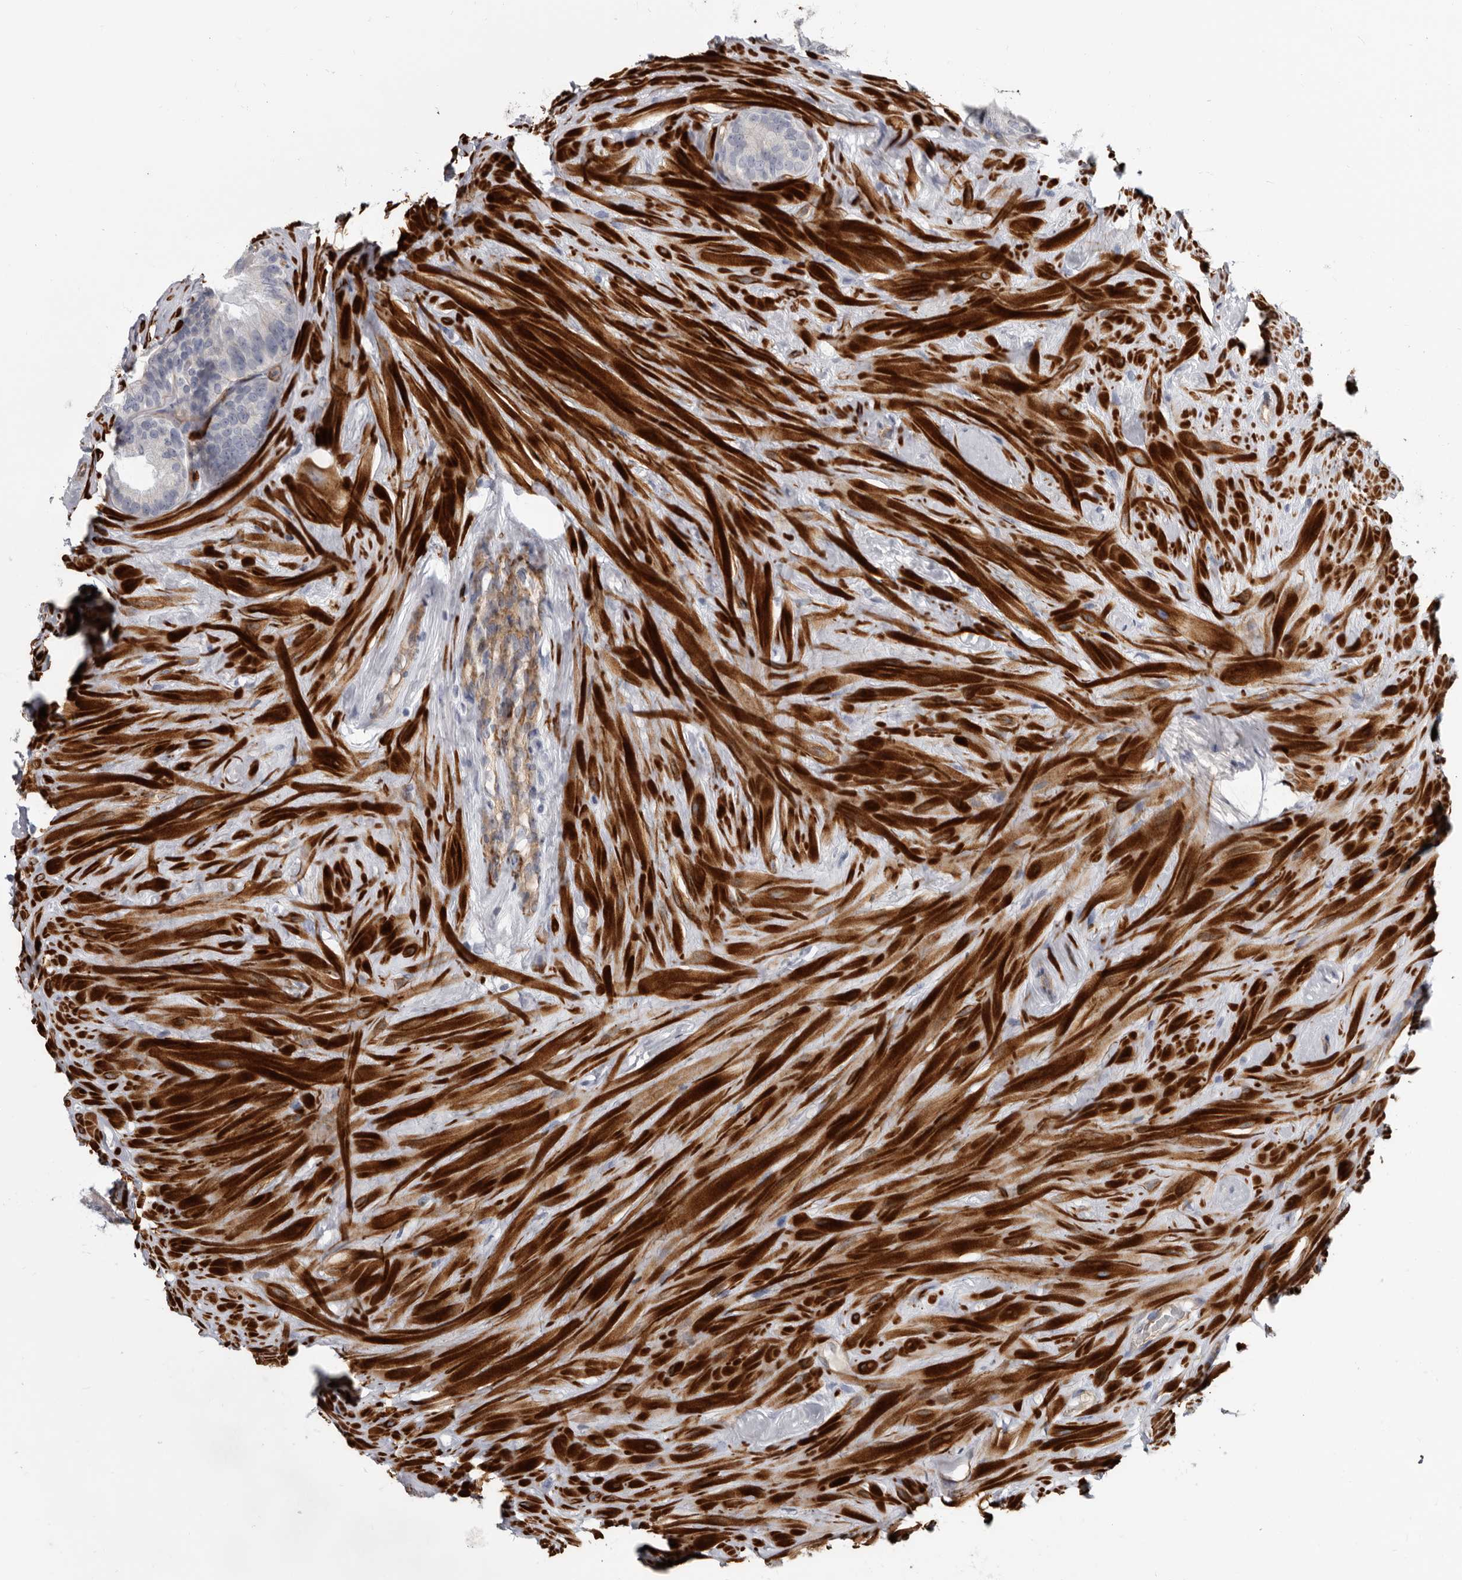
{"staining": {"intensity": "moderate", "quantity": "<25%", "location": "cytoplasmic/membranous"}, "tissue": "seminal vesicle", "cell_type": "Glandular cells", "image_type": "normal", "snomed": [{"axis": "morphology", "description": "Normal tissue, NOS"}, {"axis": "topography", "description": "Seminal veicle"}], "caption": "High-magnification brightfield microscopy of unremarkable seminal vesicle stained with DAB (brown) and counterstained with hematoxylin (blue). glandular cells exhibit moderate cytoplasmic/membranous positivity is appreciated in approximately<25% of cells. The staining was performed using DAB, with brown indicating positive protein expression. Nuclei are stained blue with hematoxylin.", "gene": "ADGRL4", "patient": {"sex": "male", "age": 80}}